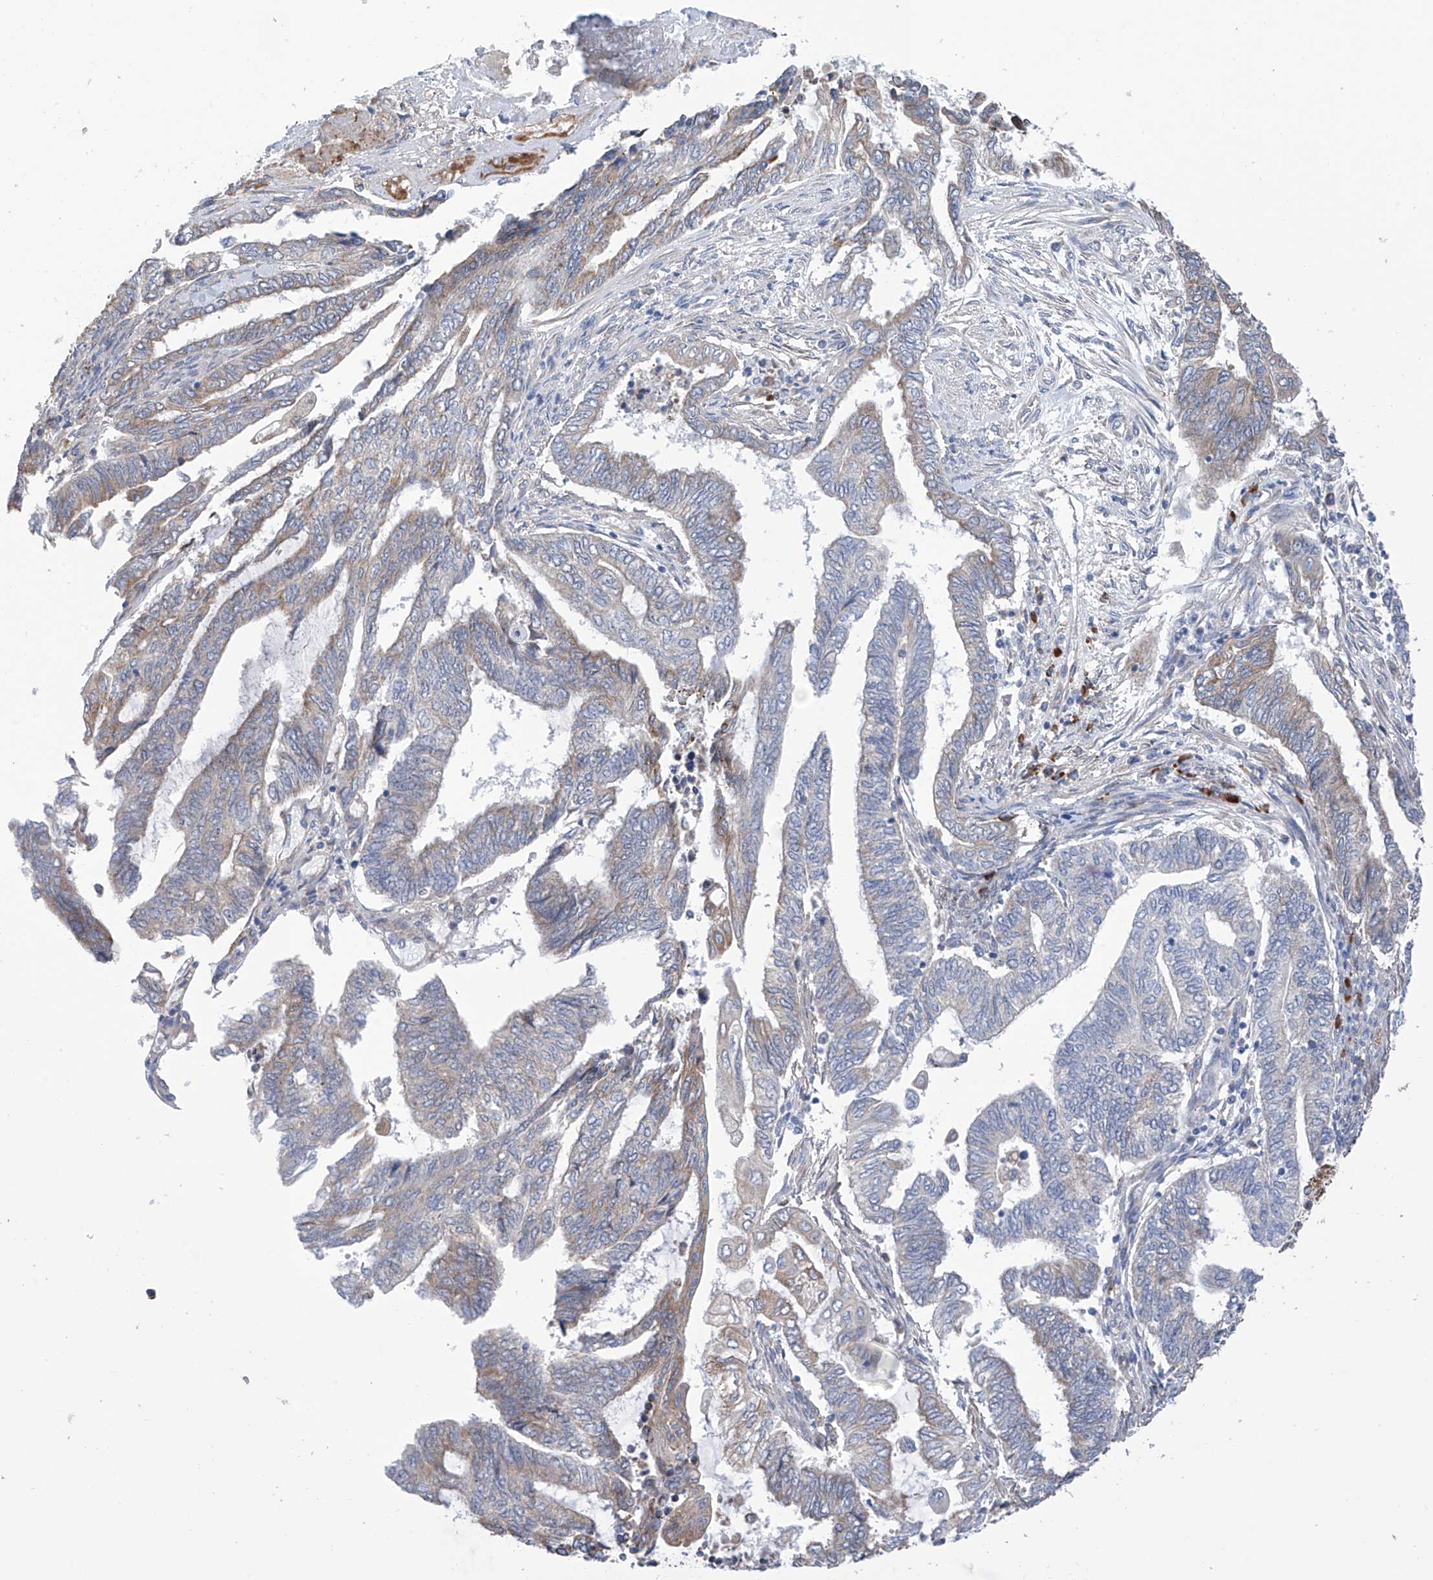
{"staining": {"intensity": "weak", "quantity": "25%-75%", "location": "cytoplasmic/membranous"}, "tissue": "endometrial cancer", "cell_type": "Tumor cells", "image_type": "cancer", "snomed": [{"axis": "morphology", "description": "Adenocarcinoma, NOS"}, {"axis": "topography", "description": "Uterus"}, {"axis": "topography", "description": "Endometrium"}], "caption": "Immunohistochemistry photomicrograph of human endometrial cancer (adenocarcinoma) stained for a protein (brown), which displays low levels of weak cytoplasmic/membranous positivity in about 25%-75% of tumor cells.", "gene": "REC8", "patient": {"sex": "female", "age": 70}}